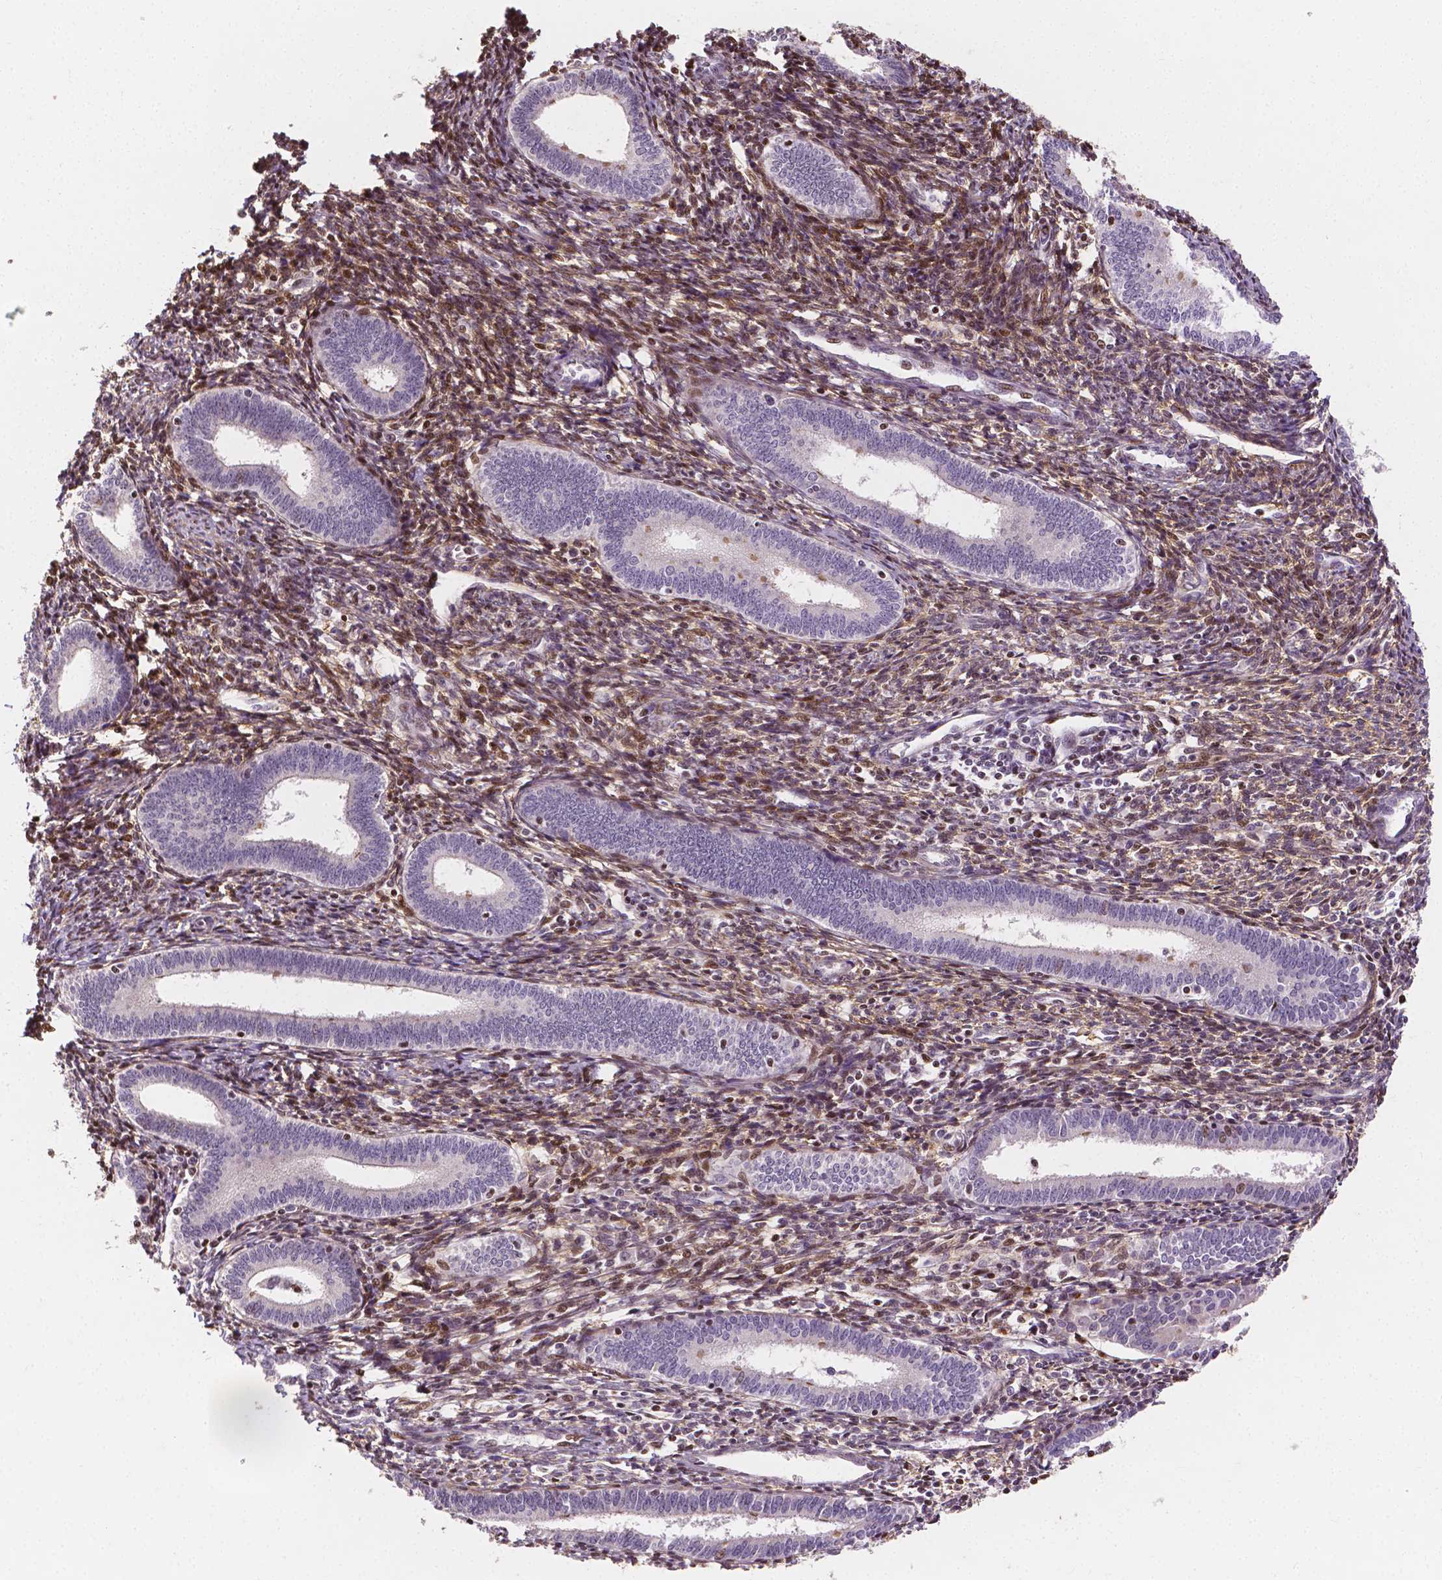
{"staining": {"intensity": "moderate", "quantity": ">75%", "location": "nuclear"}, "tissue": "endometrium", "cell_type": "Cells in endometrial stroma", "image_type": "normal", "snomed": [{"axis": "morphology", "description": "Normal tissue, NOS"}, {"axis": "topography", "description": "Endometrium"}], "caption": "Immunohistochemical staining of unremarkable human endometrium demonstrates medium levels of moderate nuclear staining in about >75% of cells in endometrial stroma. (DAB IHC with brightfield microscopy, high magnification).", "gene": "PTPN18", "patient": {"sex": "female", "age": 41}}